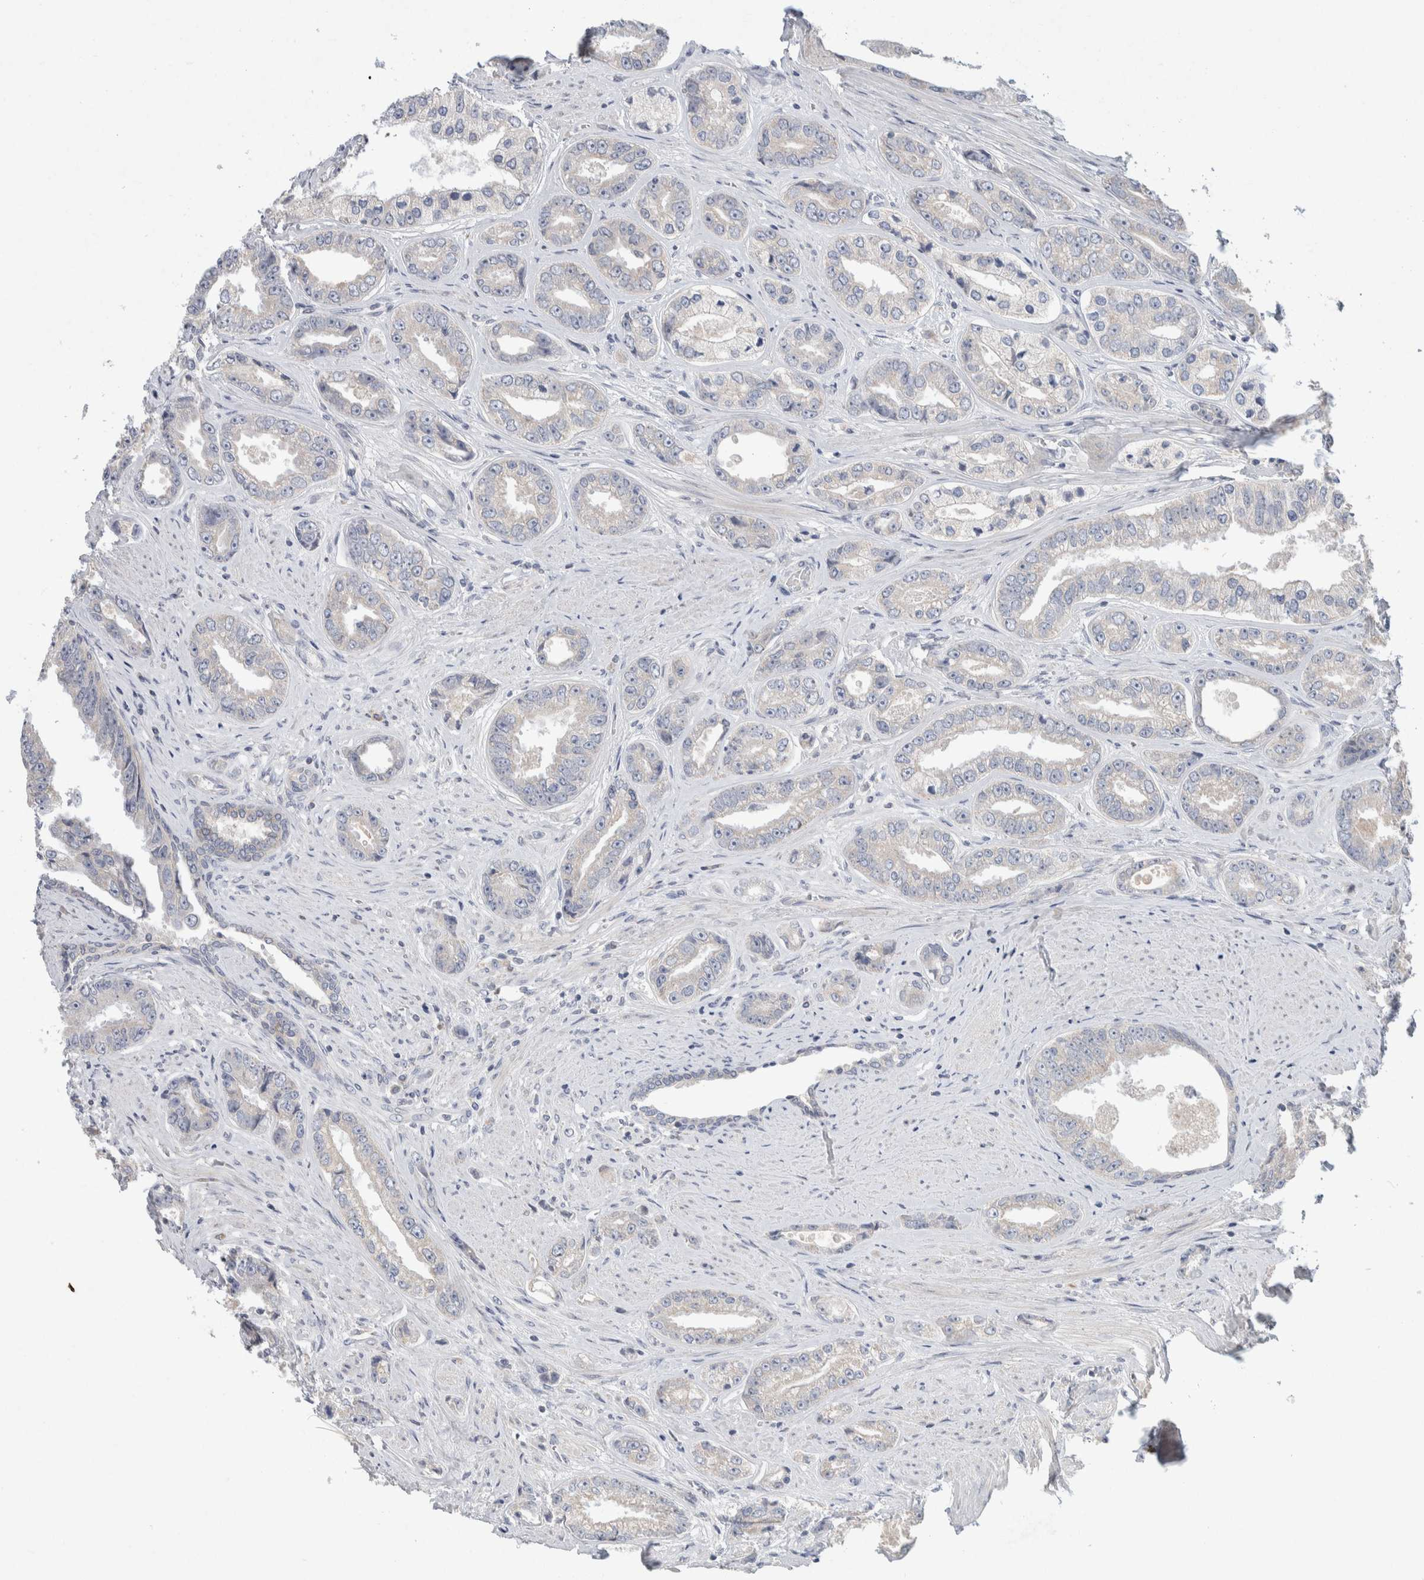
{"staining": {"intensity": "negative", "quantity": "none", "location": "none"}, "tissue": "prostate cancer", "cell_type": "Tumor cells", "image_type": "cancer", "snomed": [{"axis": "morphology", "description": "Adenocarcinoma, High grade"}, {"axis": "topography", "description": "Prostate"}], "caption": "Immunohistochemistry photomicrograph of neoplastic tissue: human prostate high-grade adenocarcinoma stained with DAB reveals no significant protein positivity in tumor cells.", "gene": "CMTM4", "patient": {"sex": "male", "age": 61}}